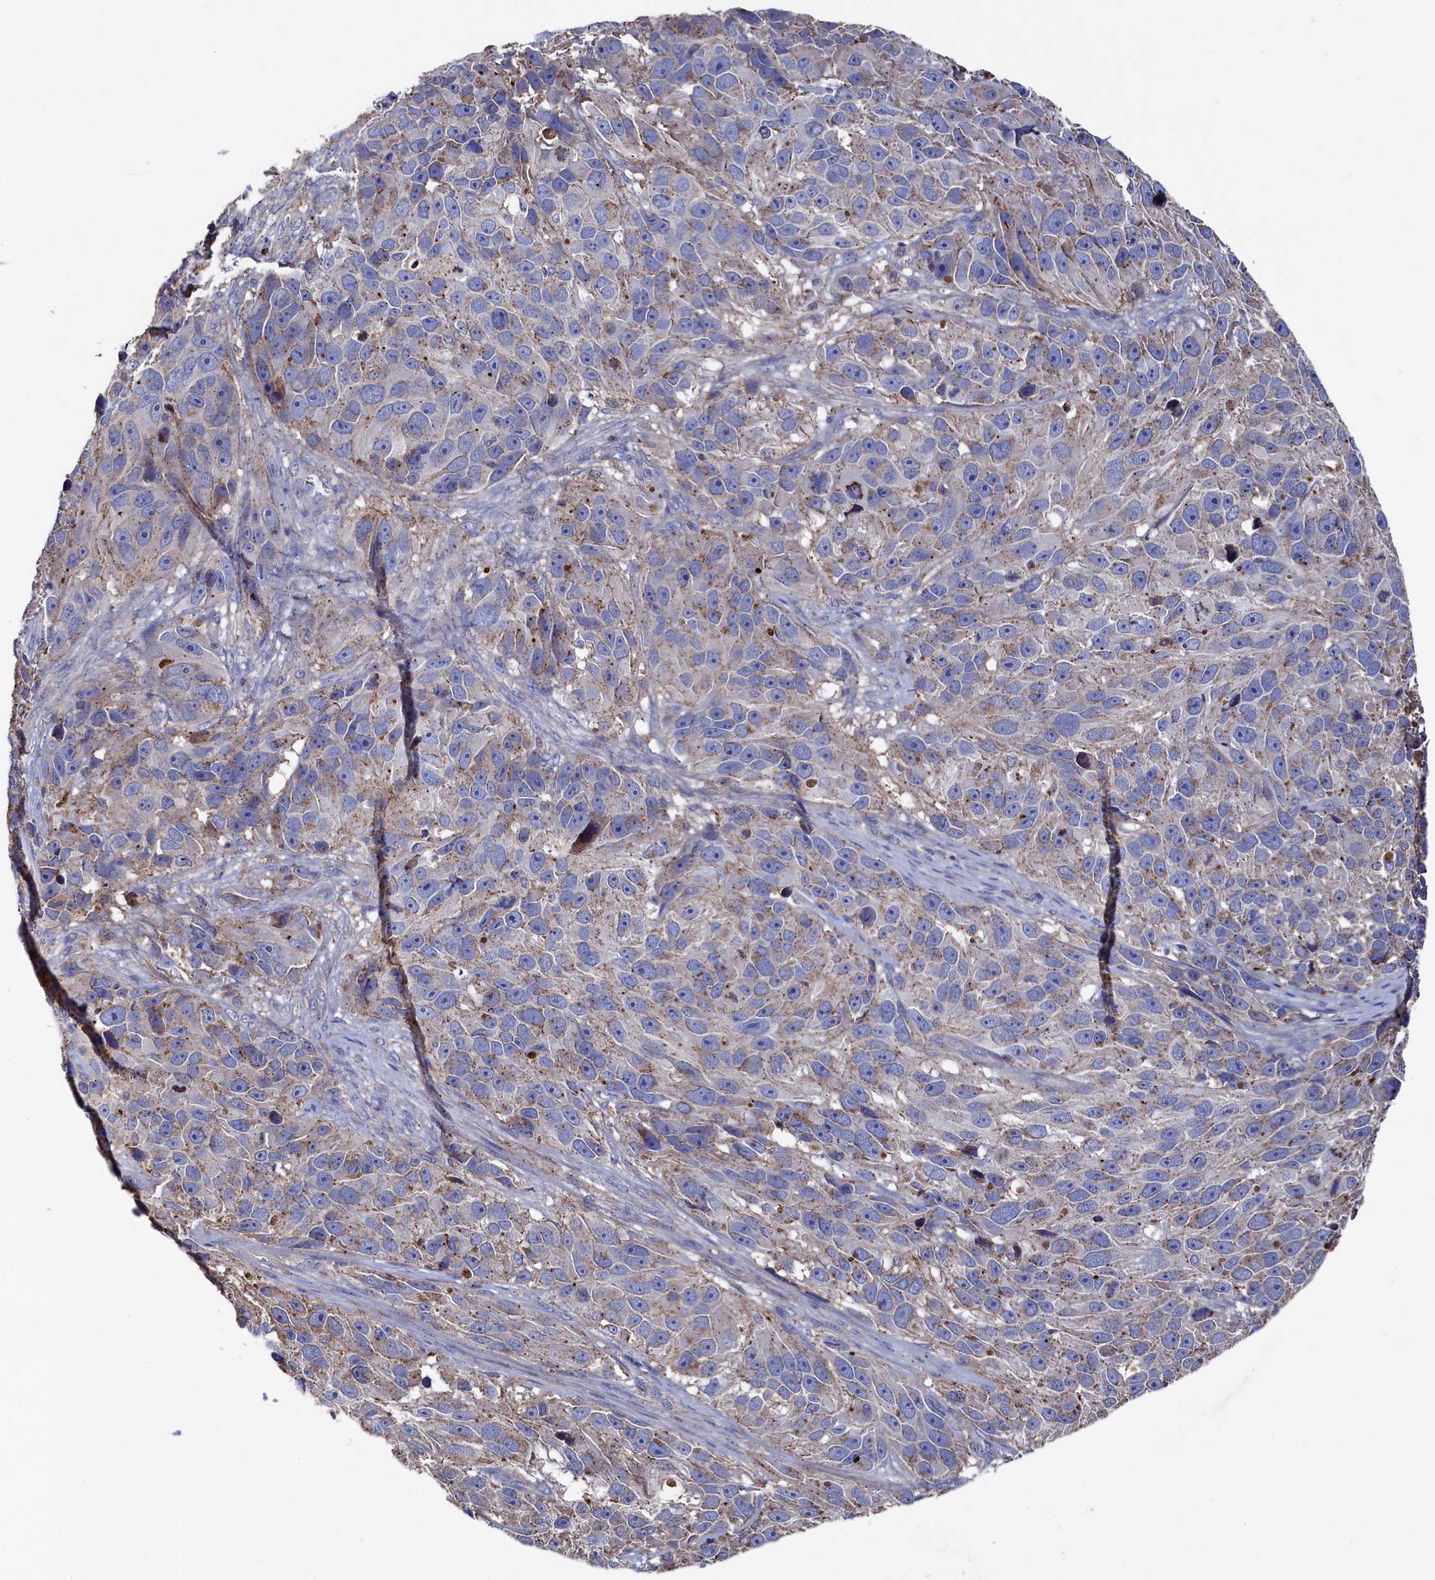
{"staining": {"intensity": "weak", "quantity": "25%-75%", "location": "cytoplasmic/membranous"}, "tissue": "melanoma", "cell_type": "Tumor cells", "image_type": "cancer", "snomed": [{"axis": "morphology", "description": "Malignant melanoma, NOS"}, {"axis": "topography", "description": "Skin"}], "caption": "A high-resolution image shows immunohistochemistry staining of malignant melanoma, which demonstrates weak cytoplasmic/membranous staining in about 25%-75% of tumor cells. (IHC, brightfield microscopy, high magnification).", "gene": "TK2", "patient": {"sex": "male", "age": 84}}